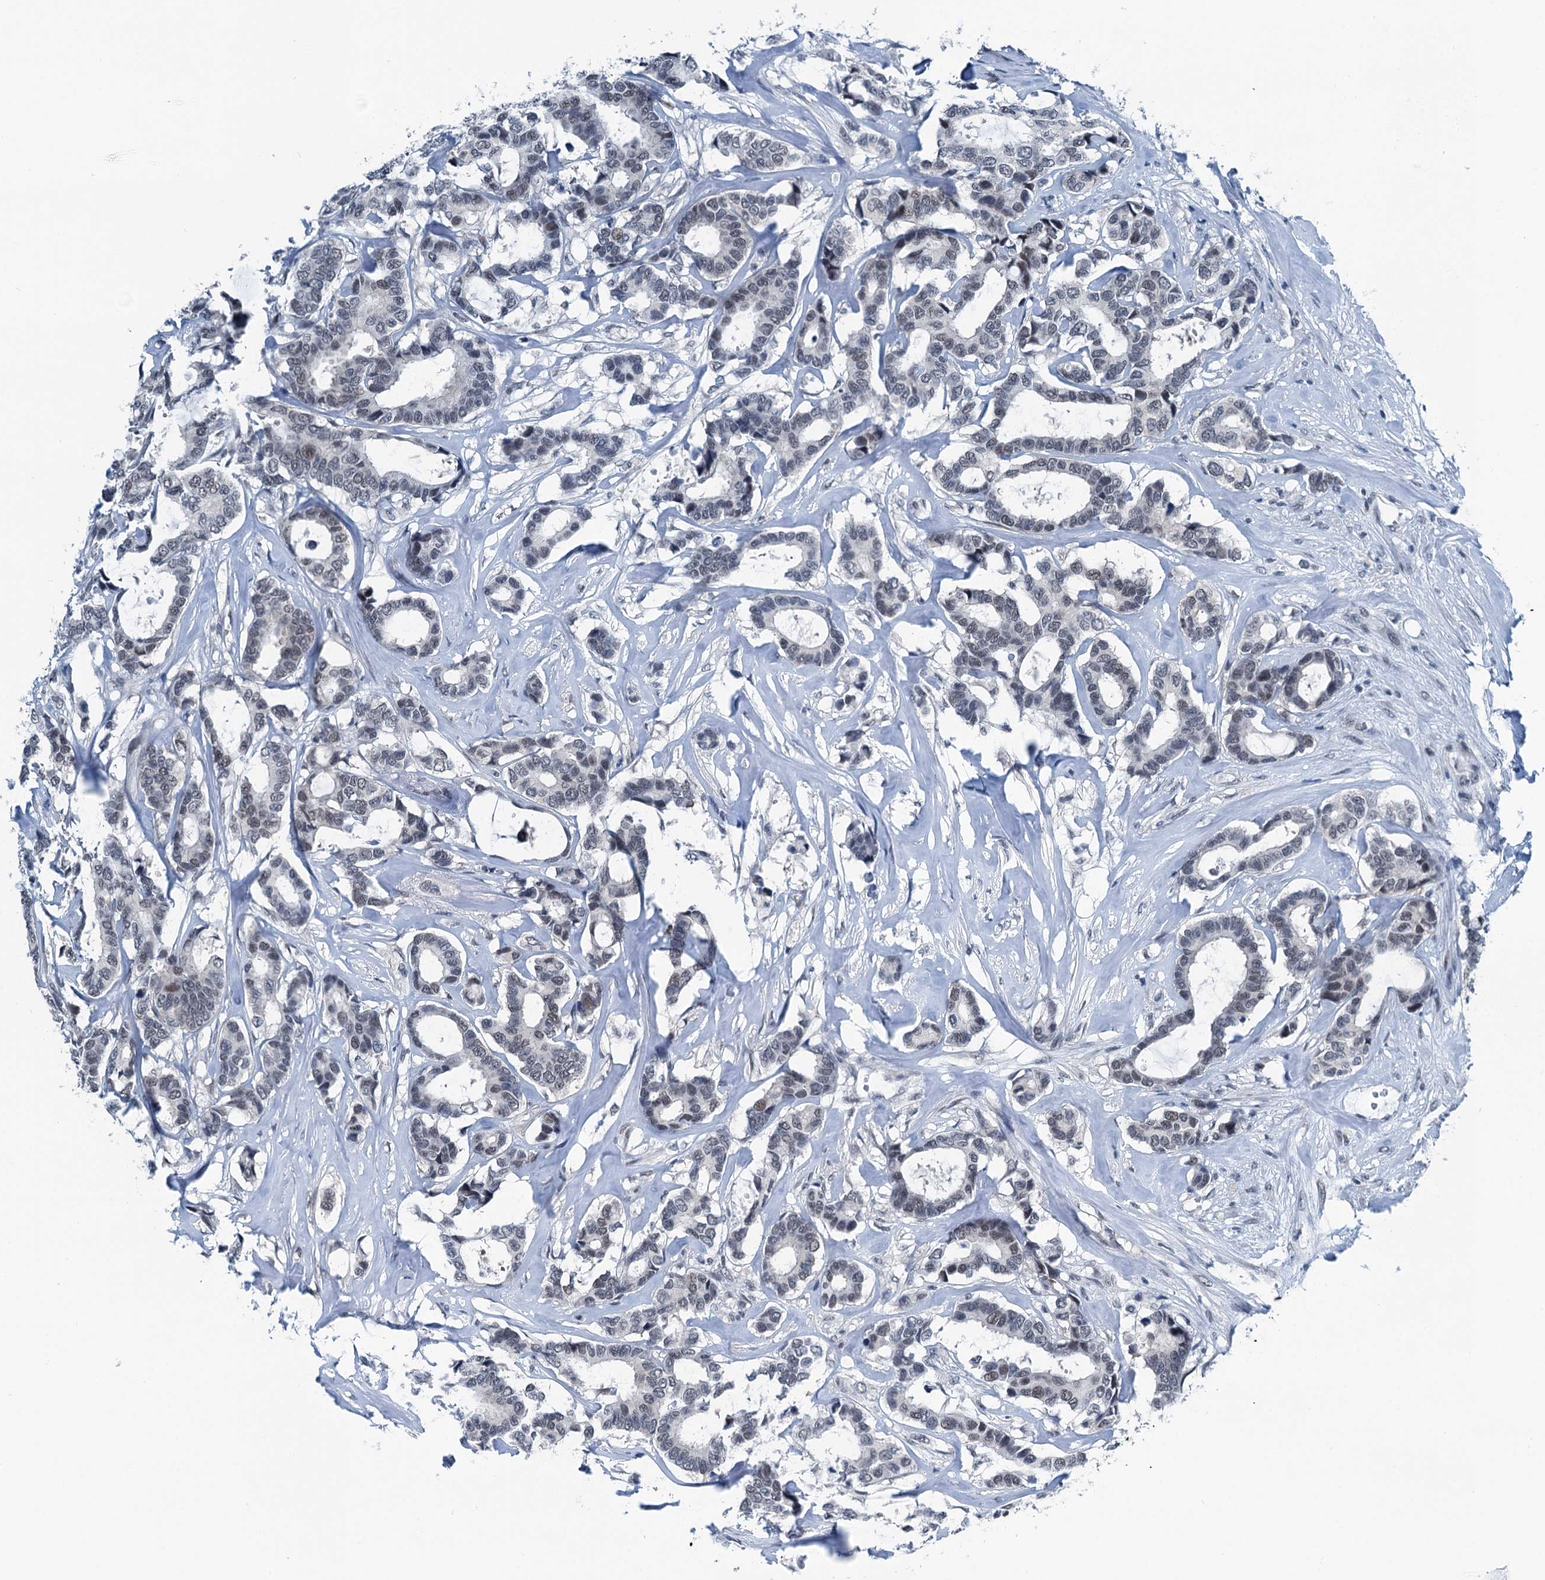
{"staining": {"intensity": "negative", "quantity": "none", "location": "none"}, "tissue": "breast cancer", "cell_type": "Tumor cells", "image_type": "cancer", "snomed": [{"axis": "morphology", "description": "Duct carcinoma"}, {"axis": "topography", "description": "Breast"}], "caption": "High power microscopy histopathology image of an immunohistochemistry (IHC) image of breast cancer (intraductal carcinoma), revealing no significant positivity in tumor cells.", "gene": "TRPT1", "patient": {"sex": "female", "age": 87}}